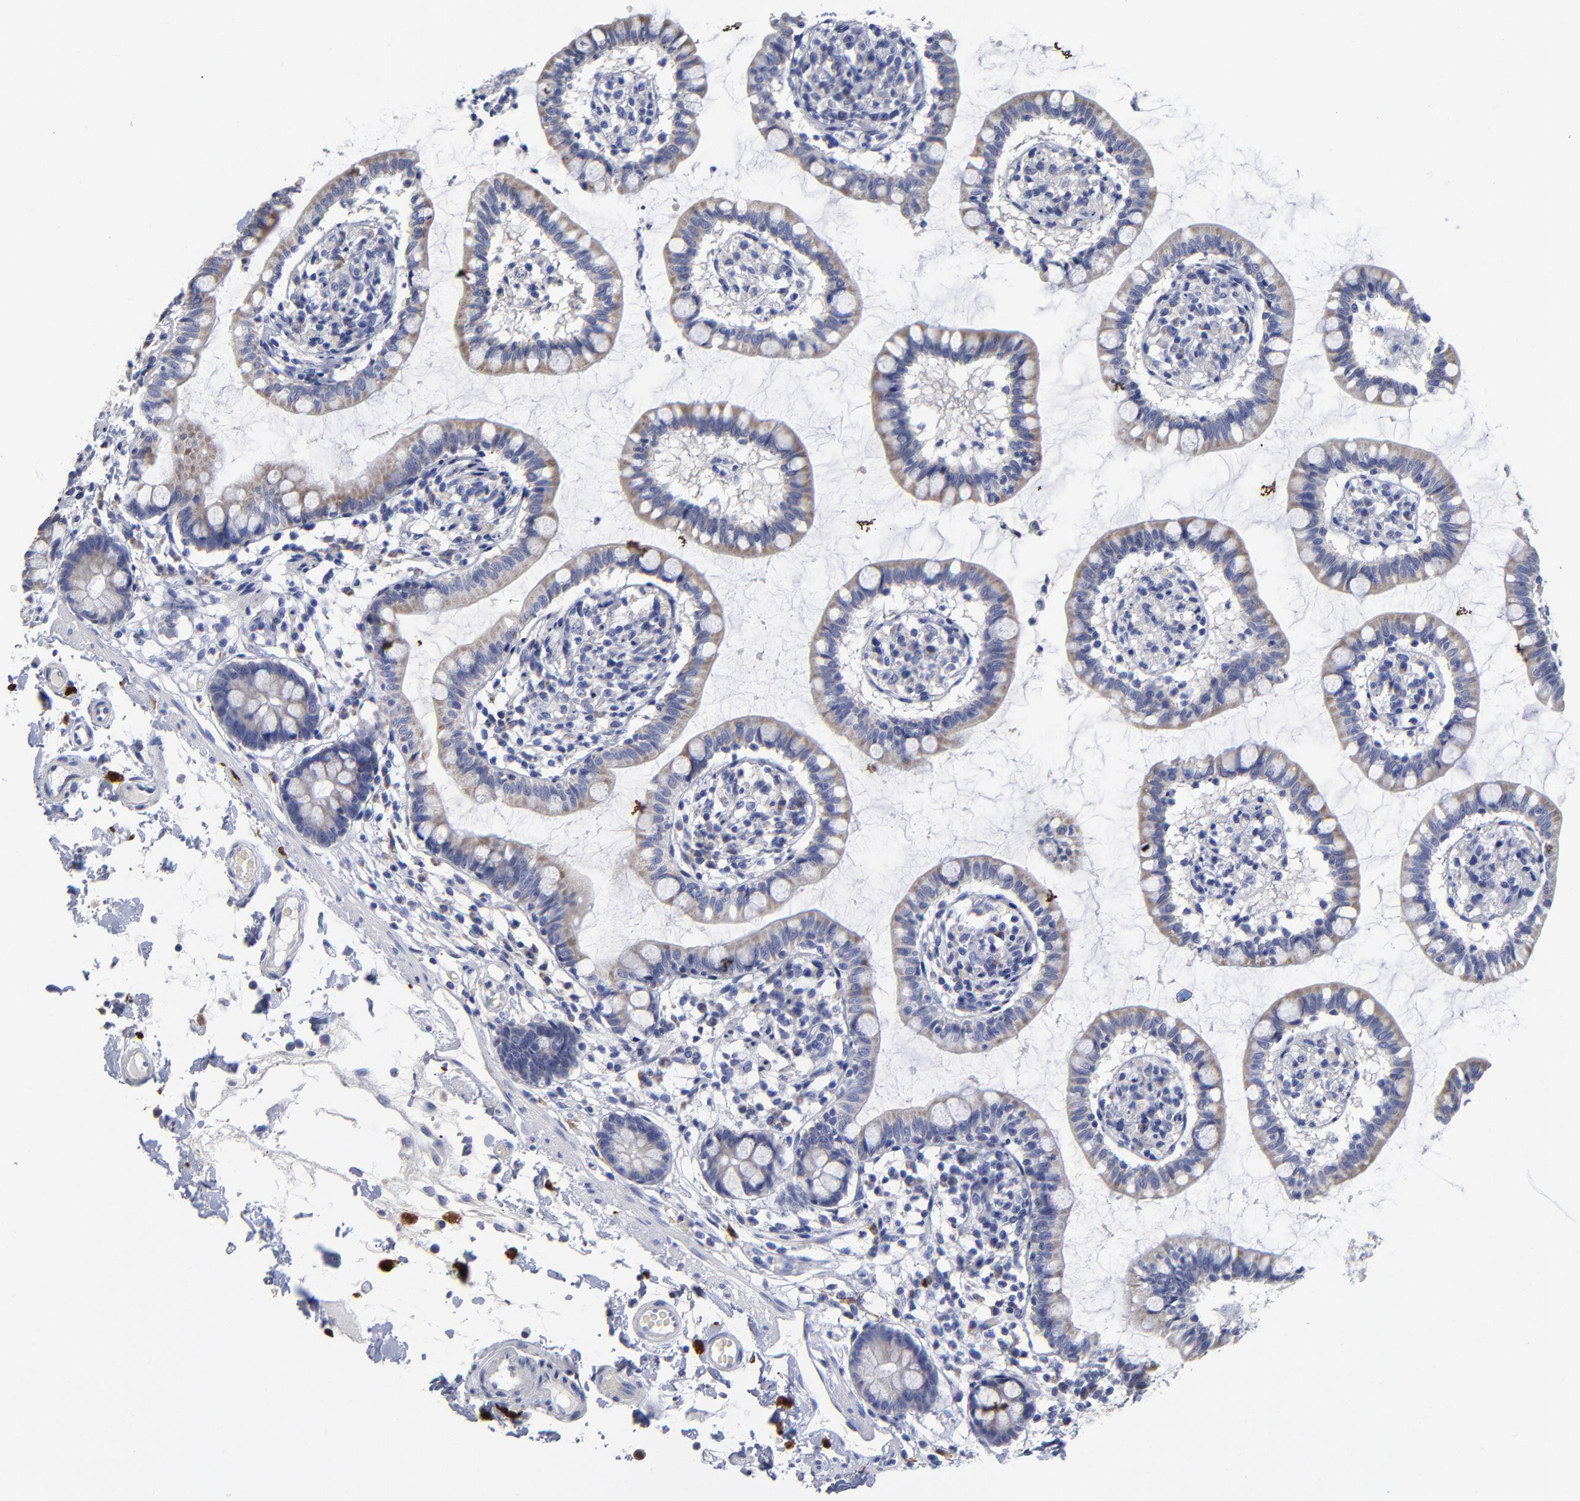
{"staining": {"intensity": "weak", "quantity": "25%-75%", "location": "cytoplasmic/membranous"}, "tissue": "small intestine", "cell_type": "Glandular cells", "image_type": "normal", "snomed": [{"axis": "morphology", "description": "Normal tissue, NOS"}, {"axis": "topography", "description": "Small intestine"}], "caption": "Protein expression by immunohistochemistry (IHC) reveals weak cytoplasmic/membranous staining in about 25%-75% of glandular cells in unremarkable small intestine. The protein of interest is shown in brown color, while the nuclei are stained blue.", "gene": "PTP4A1", "patient": {"sex": "female", "age": 61}}